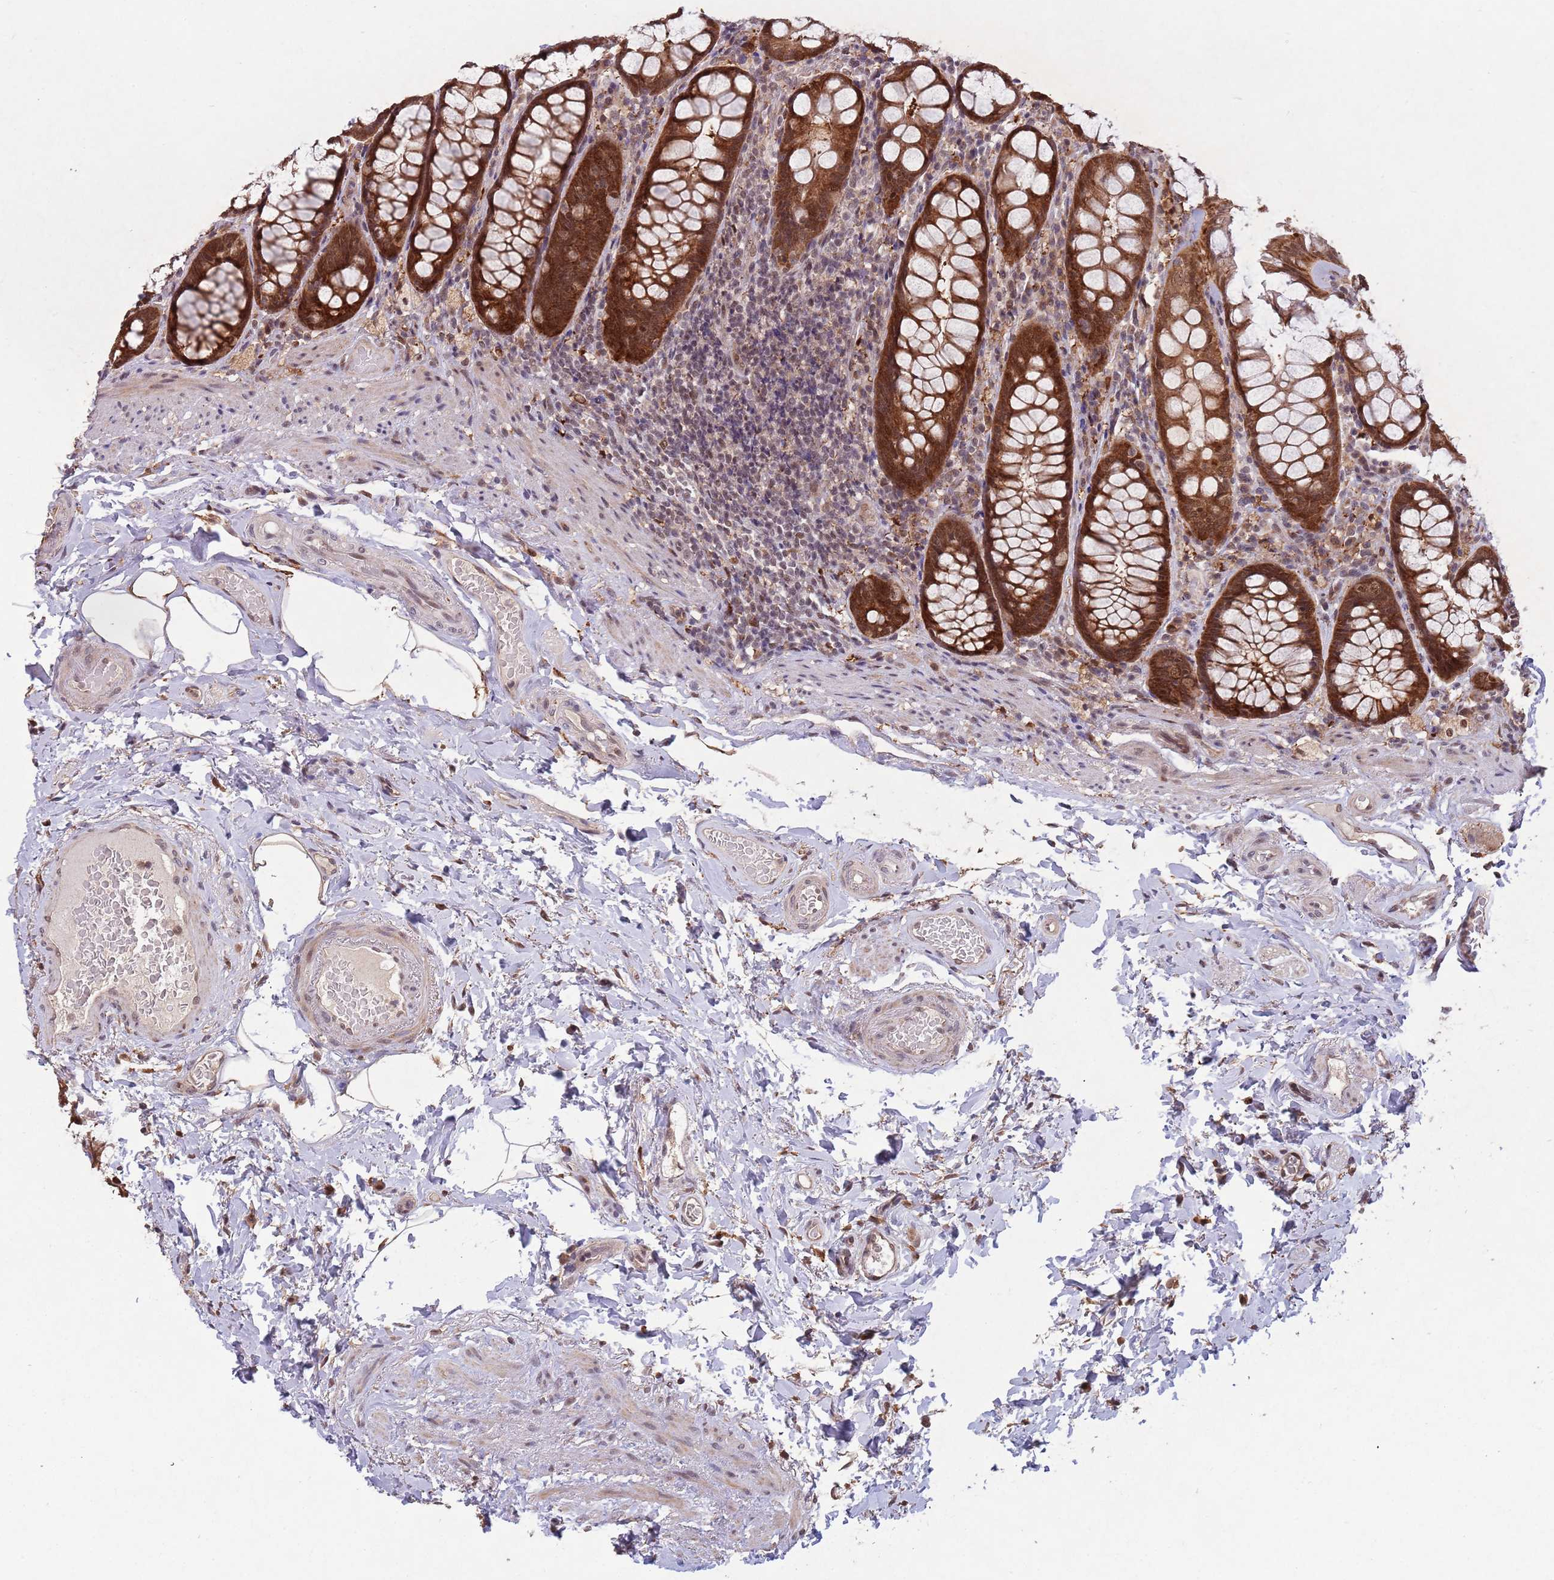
{"staining": {"intensity": "strong", "quantity": ">75%", "location": "cytoplasmic/membranous,nuclear"}, "tissue": "rectum", "cell_type": "Glandular cells", "image_type": "normal", "snomed": [{"axis": "morphology", "description": "Normal tissue, NOS"}, {"axis": "topography", "description": "Rectum"}], "caption": "The image shows staining of normal rectum, revealing strong cytoplasmic/membranous,nuclear protein positivity (brown color) within glandular cells. (brown staining indicates protein expression, while blue staining denotes nuclei).", "gene": "ZNF639", "patient": {"sex": "male", "age": 83}}